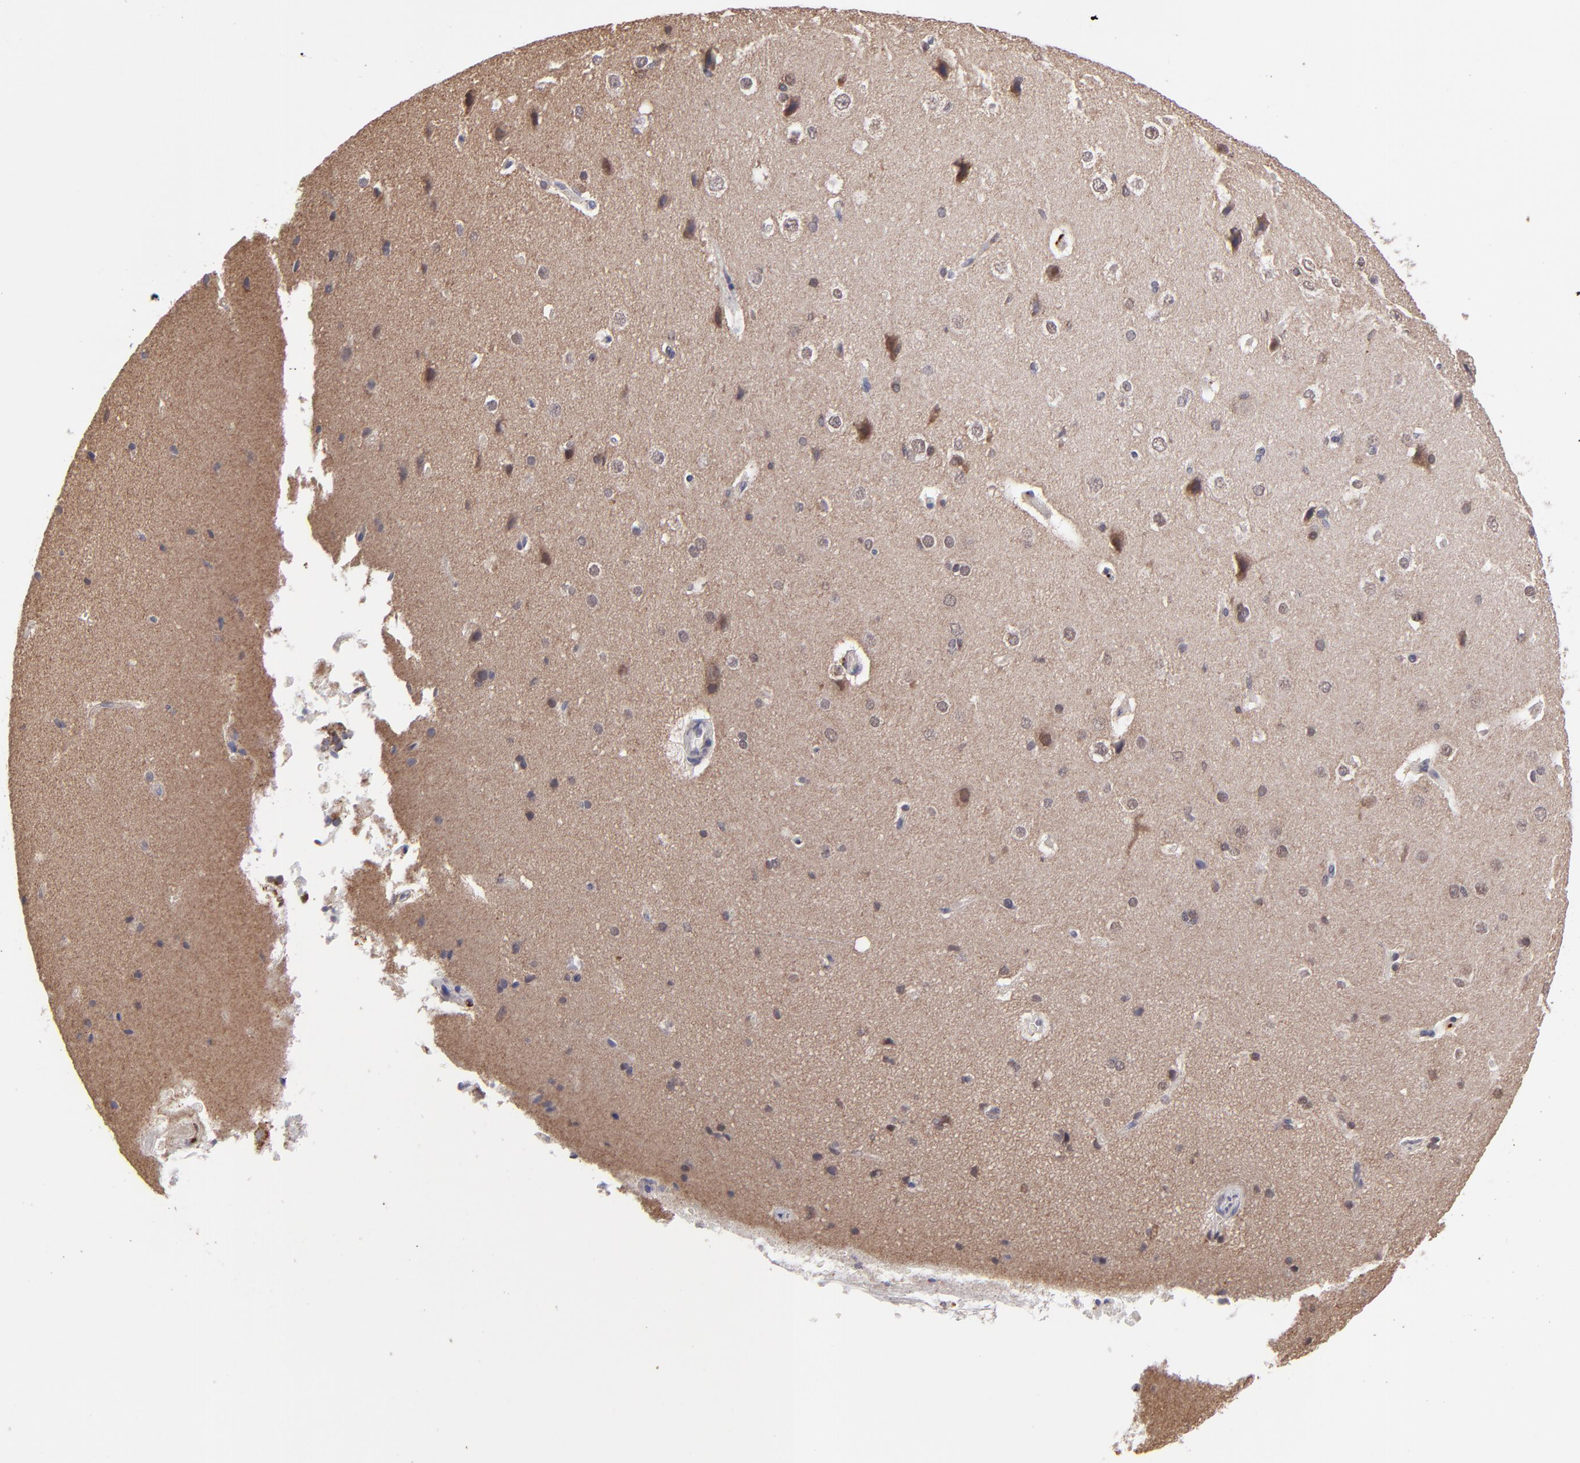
{"staining": {"intensity": "weak", "quantity": "<25%", "location": "cytoplasmic/membranous,nuclear"}, "tissue": "cerebral cortex", "cell_type": "Endothelial cells", "image_type": "normal", "snomed": [{"axis": "morphology", "description": "Normal tissue, NOS"}, {"axis": "topography", "description": "Cerebral cortex"}], "caption": "The image exhibits no significant staining in endothelial cells of cerebral cortex. Brightfield microscopy of IHC stained with DAB (brown) and hematoxylin (blue), captured at high magnification.", "gene": "SLC15A1", "patient": {"sex": "female", "age": 45}}